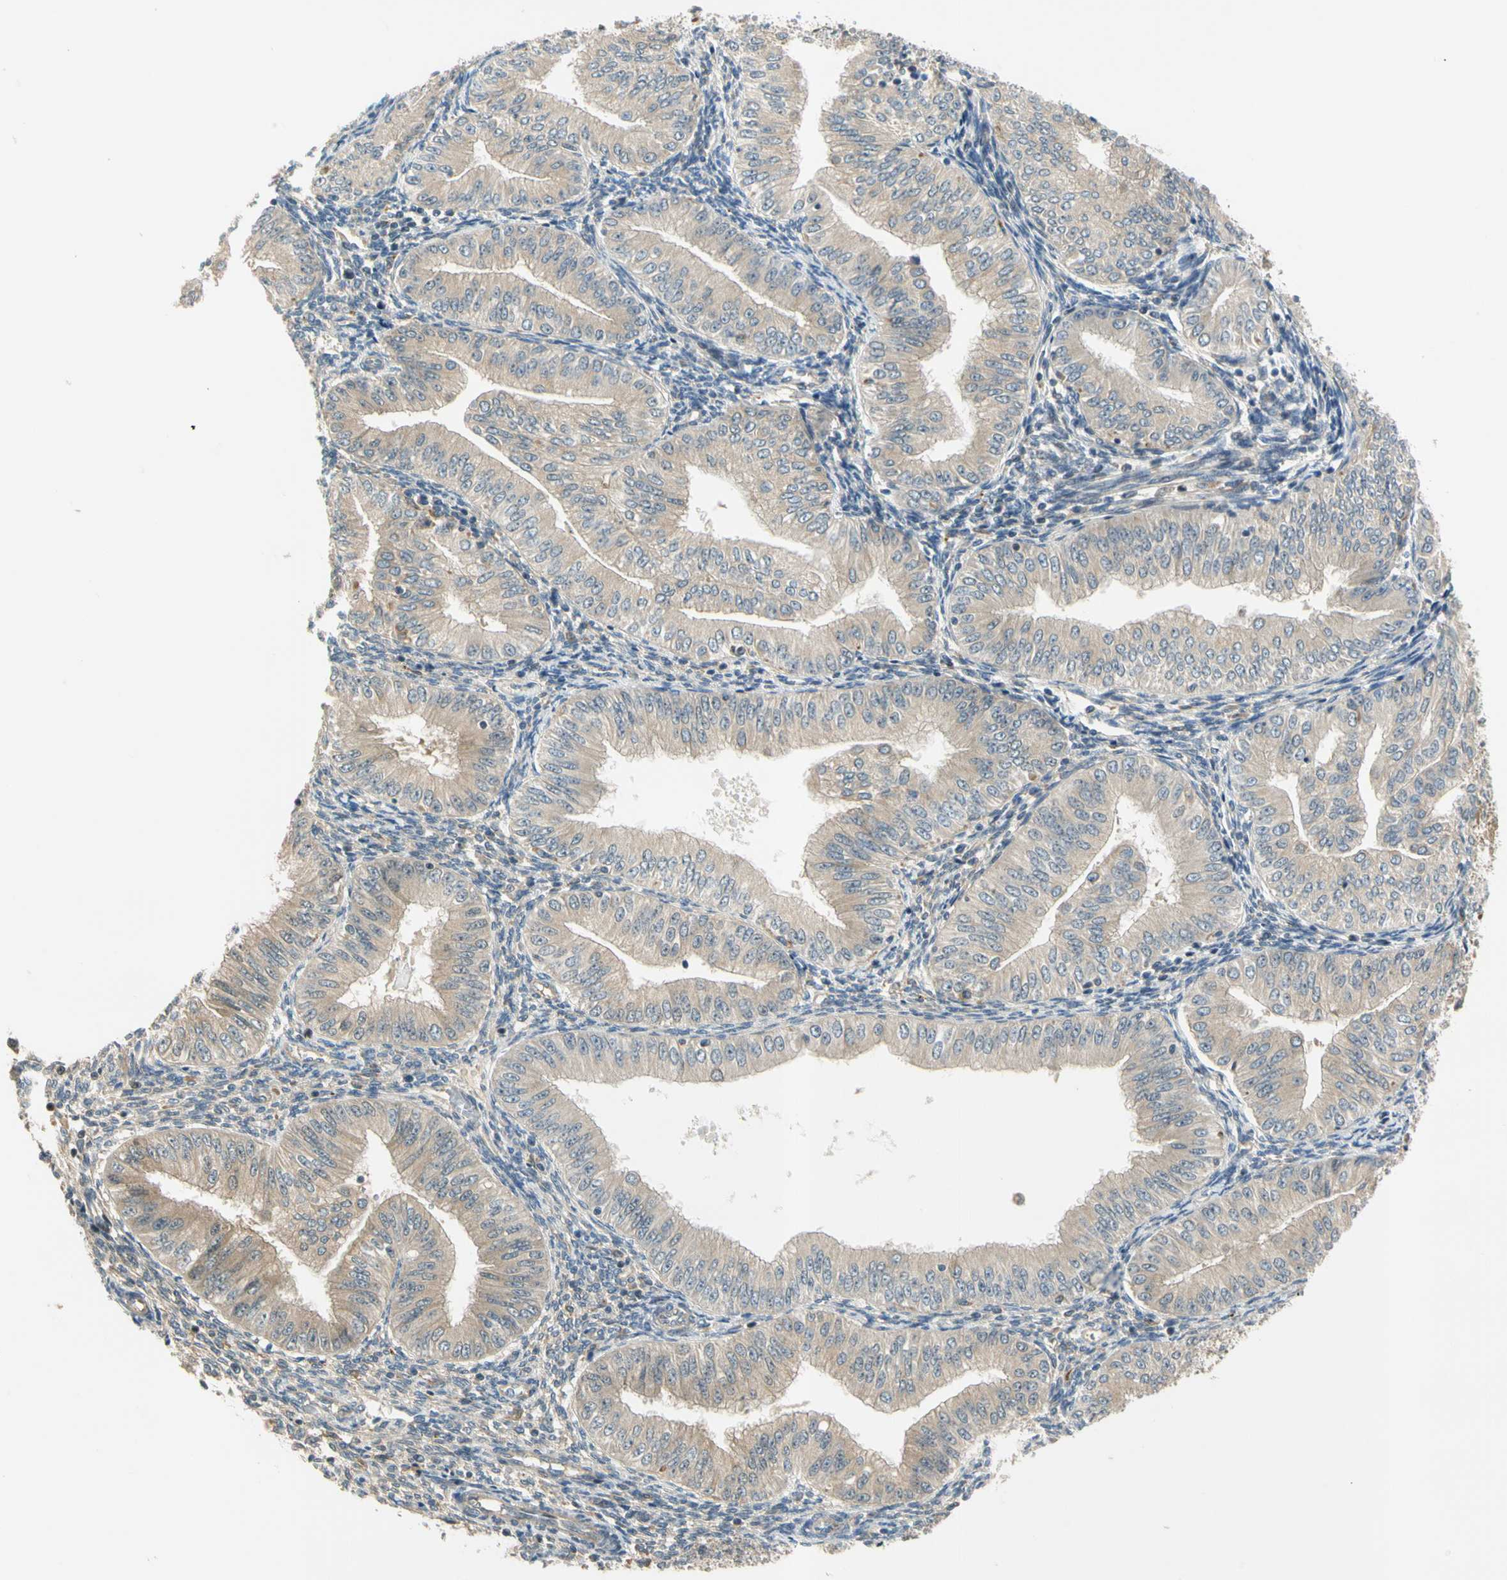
{"staining": {"intensity": "weak", "quantity": ">75%", "location": "cytoplasmic/membranous"}, "tissue": "endometrial cancer", "cell_type": "Tumor cells", "image_type": "cancer", "snomed": [{"axis": "morphology", "description": "Normal tissue, NOS"}, {"axis": "morphology", "description": "Adenocarcinoma, NOS"}, {"axis": "topography", "description": "Endometrium"}], "caption": "IHC (DAB) staining of endometrial cancer shows weak cytoplasmic/membranous protein staining in about >75% of tumor cells. The protein of interest is shown in brown color, while the nuclei are stained blue.", "gene": "GATD1", "patient": {"sex": "female", "age": 53}}